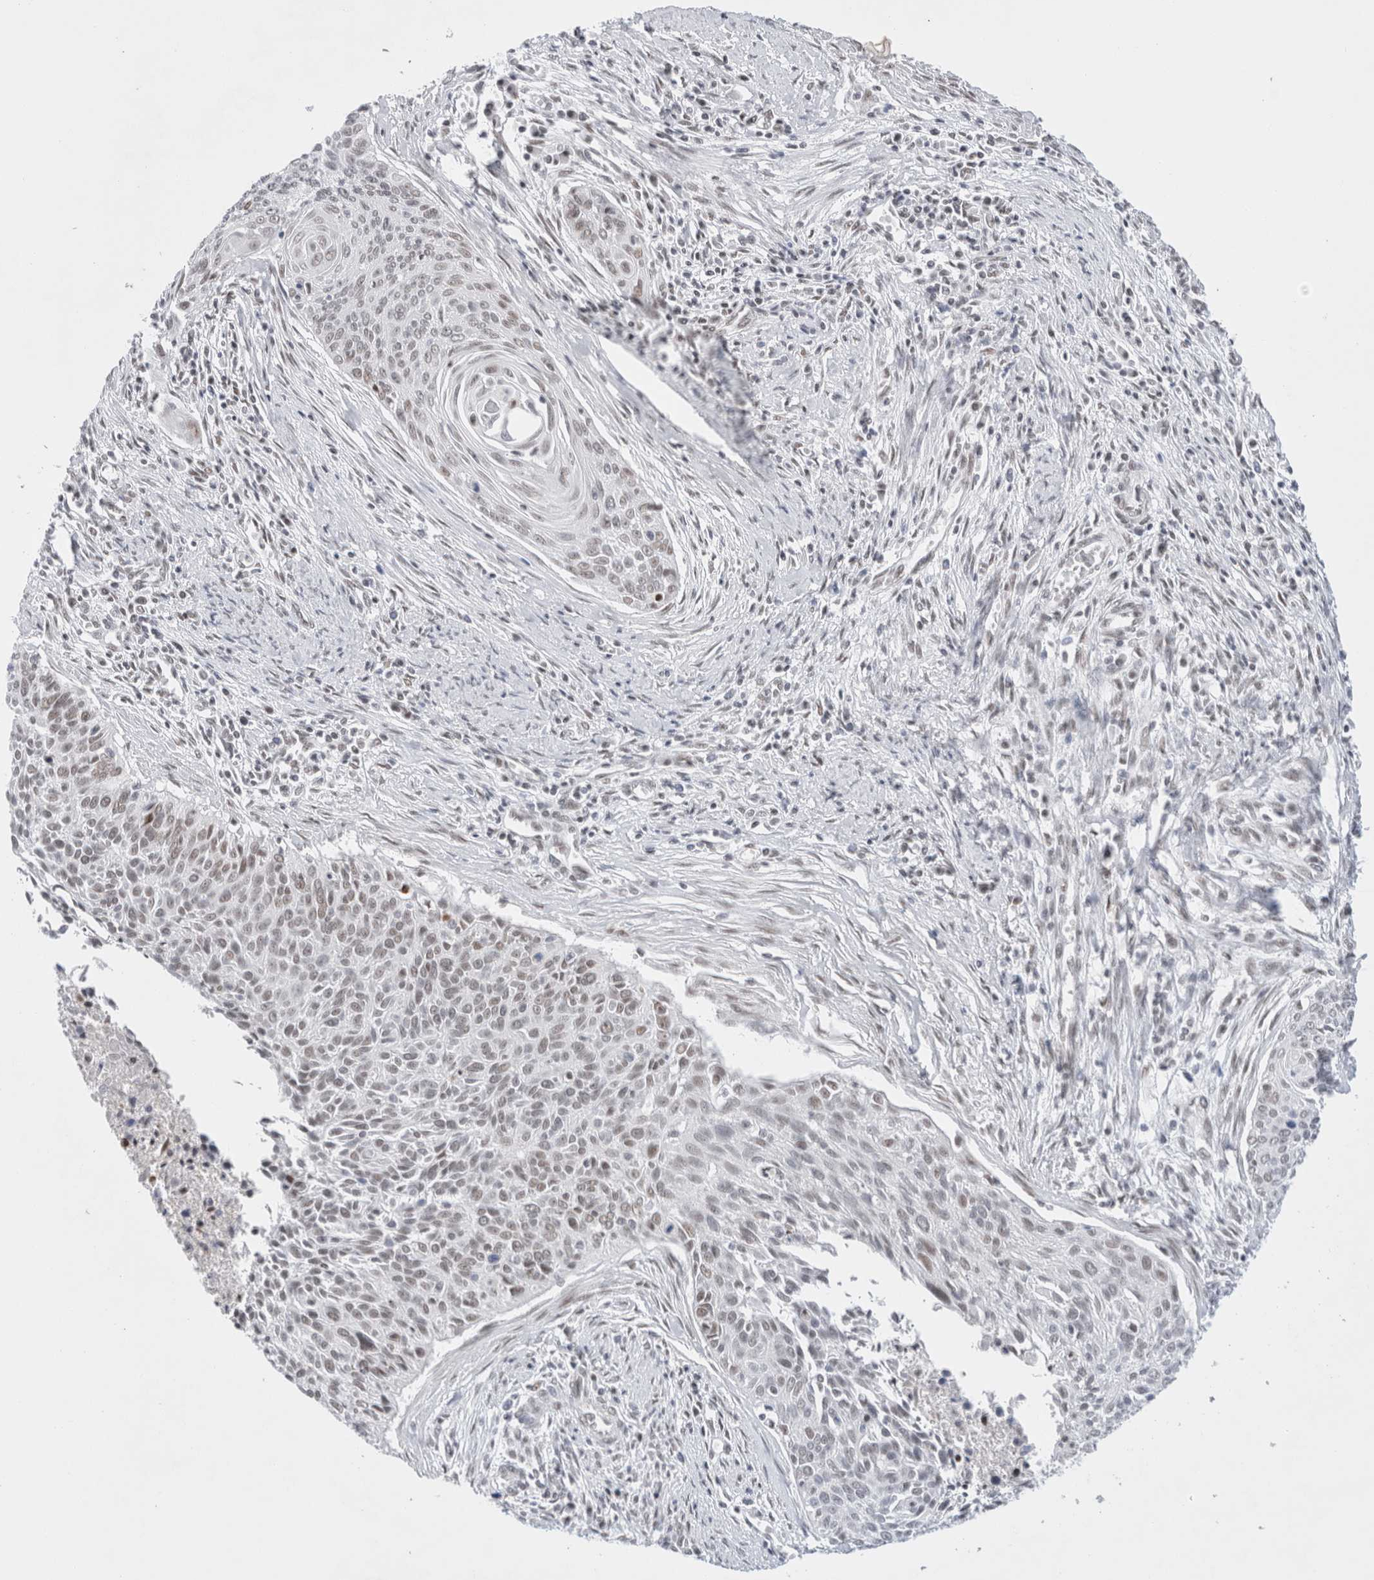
{"staining": {"intensity": "weak", "quantity": "25%-75%", "location": "nuclear"}, "tissue": "cervical cancer", "cell_type": "Tumor cells", "image_type": "cancer", "snomed": [{"axis": "morphology", "description": "Squamous cell carcinoma, NOS"}, {"axis": "topography", "description": "Cervix"}], "caption": "Immunohistochemistry (IHC) image of human cervical squamous cell carcinoma stained for a protein (brown), which demonstrates low levels of weak nuclear expression in about 25%-75% of tumor cells.", "gene": "COPS7A", "patient": {"sex": "female", "age": 55}}